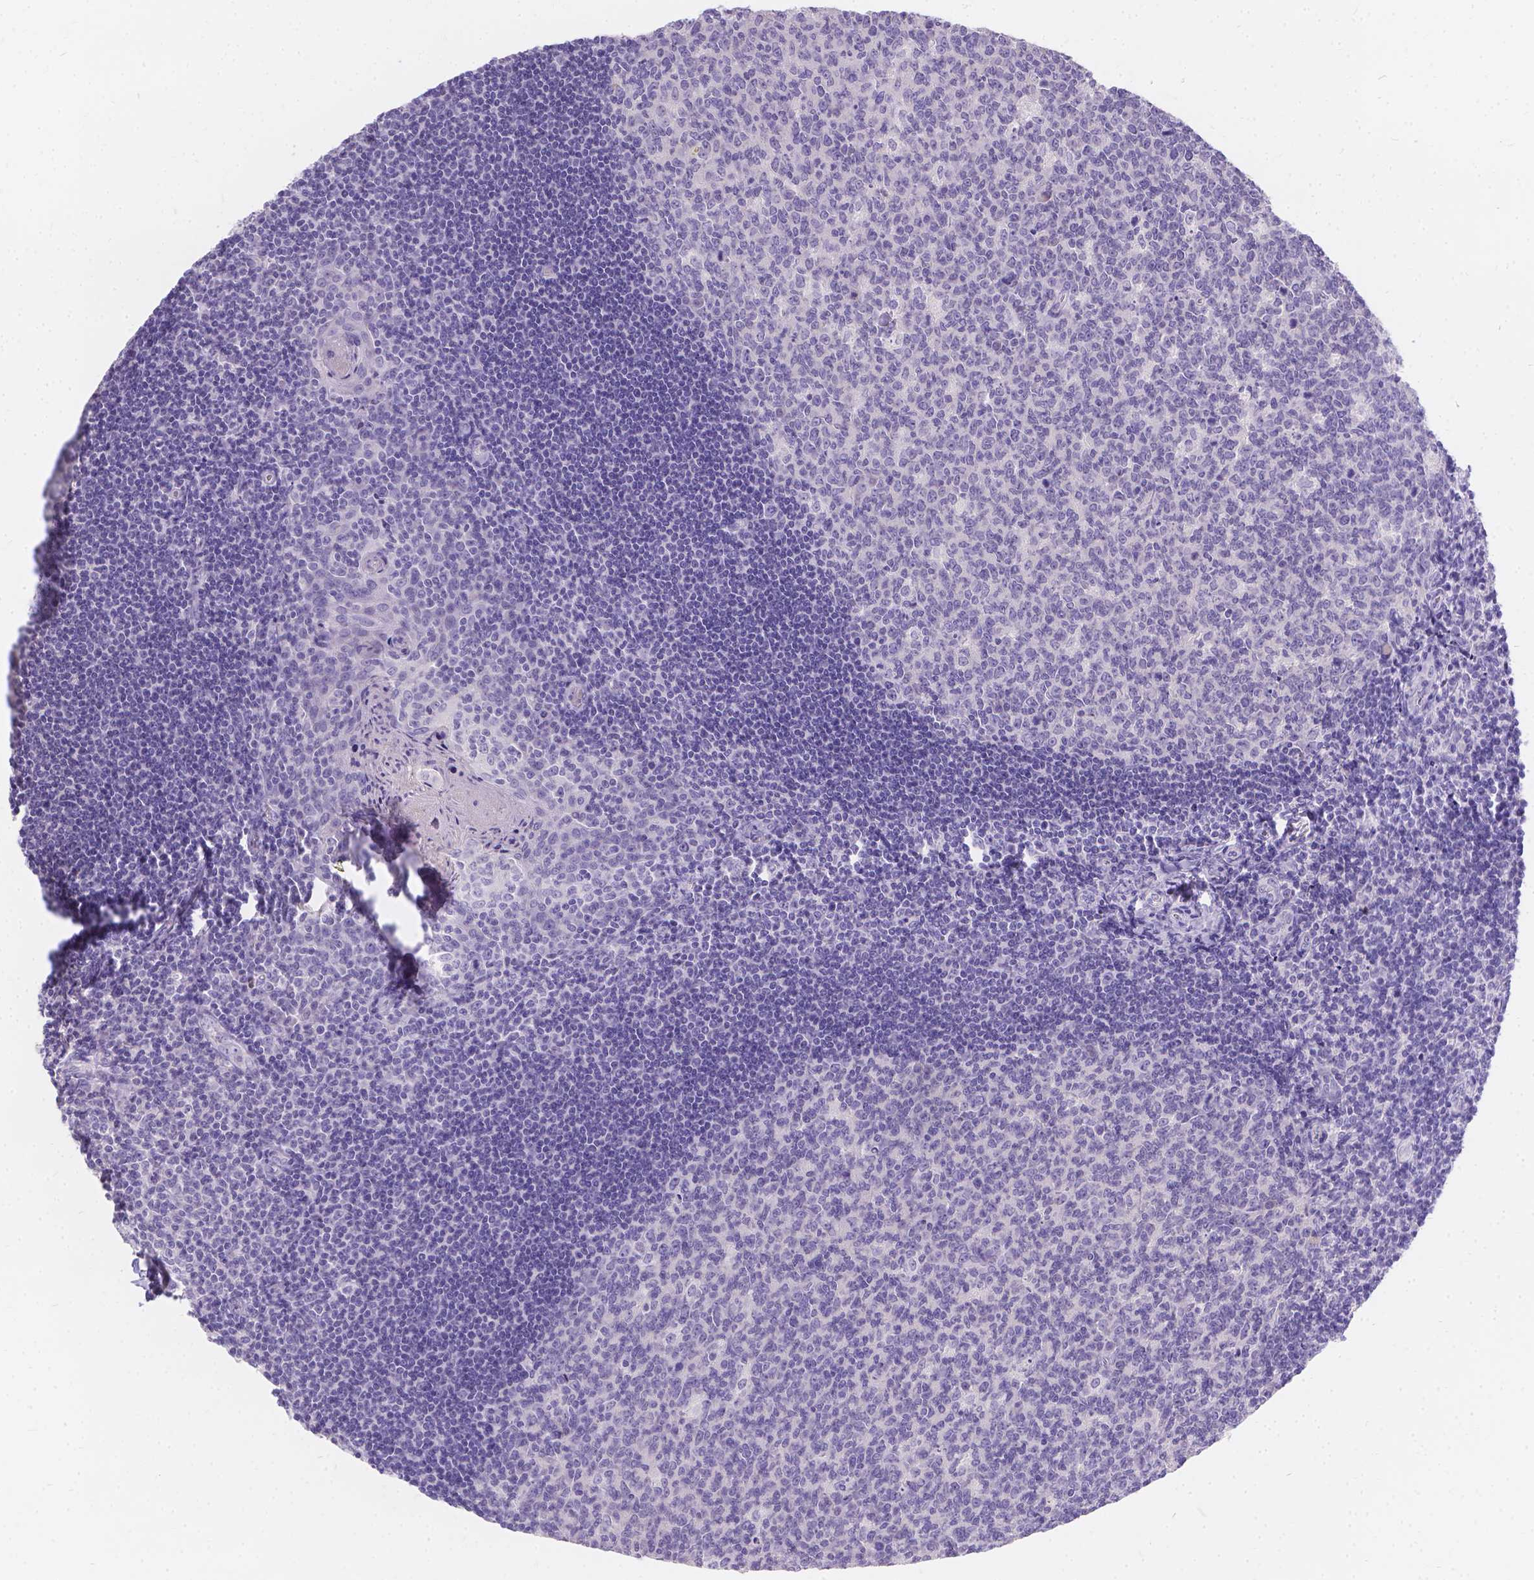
{"staining": {"intensity": "negative", "quantity": "none", "location": "none"}, "tissue": "tonsil", "cell_type": "Germinal center cells", "image_type": "normal", "snomed": [{"axis": "morphology", "description": "Normal tissue, NOS"}, {"axis": "morphology", "description": "Inflammation, NOS"}, {"axis": "topography", "description": "Tonsil"}], "caption": "This photomicrograph is of normal tonsil stained with IHC to label a protein in brown with the nuclei are counter-stained blue. There is no staining in germinal center cells.", "gene": "GNRHR", "patient": {"sex": "female", "age": 31}}